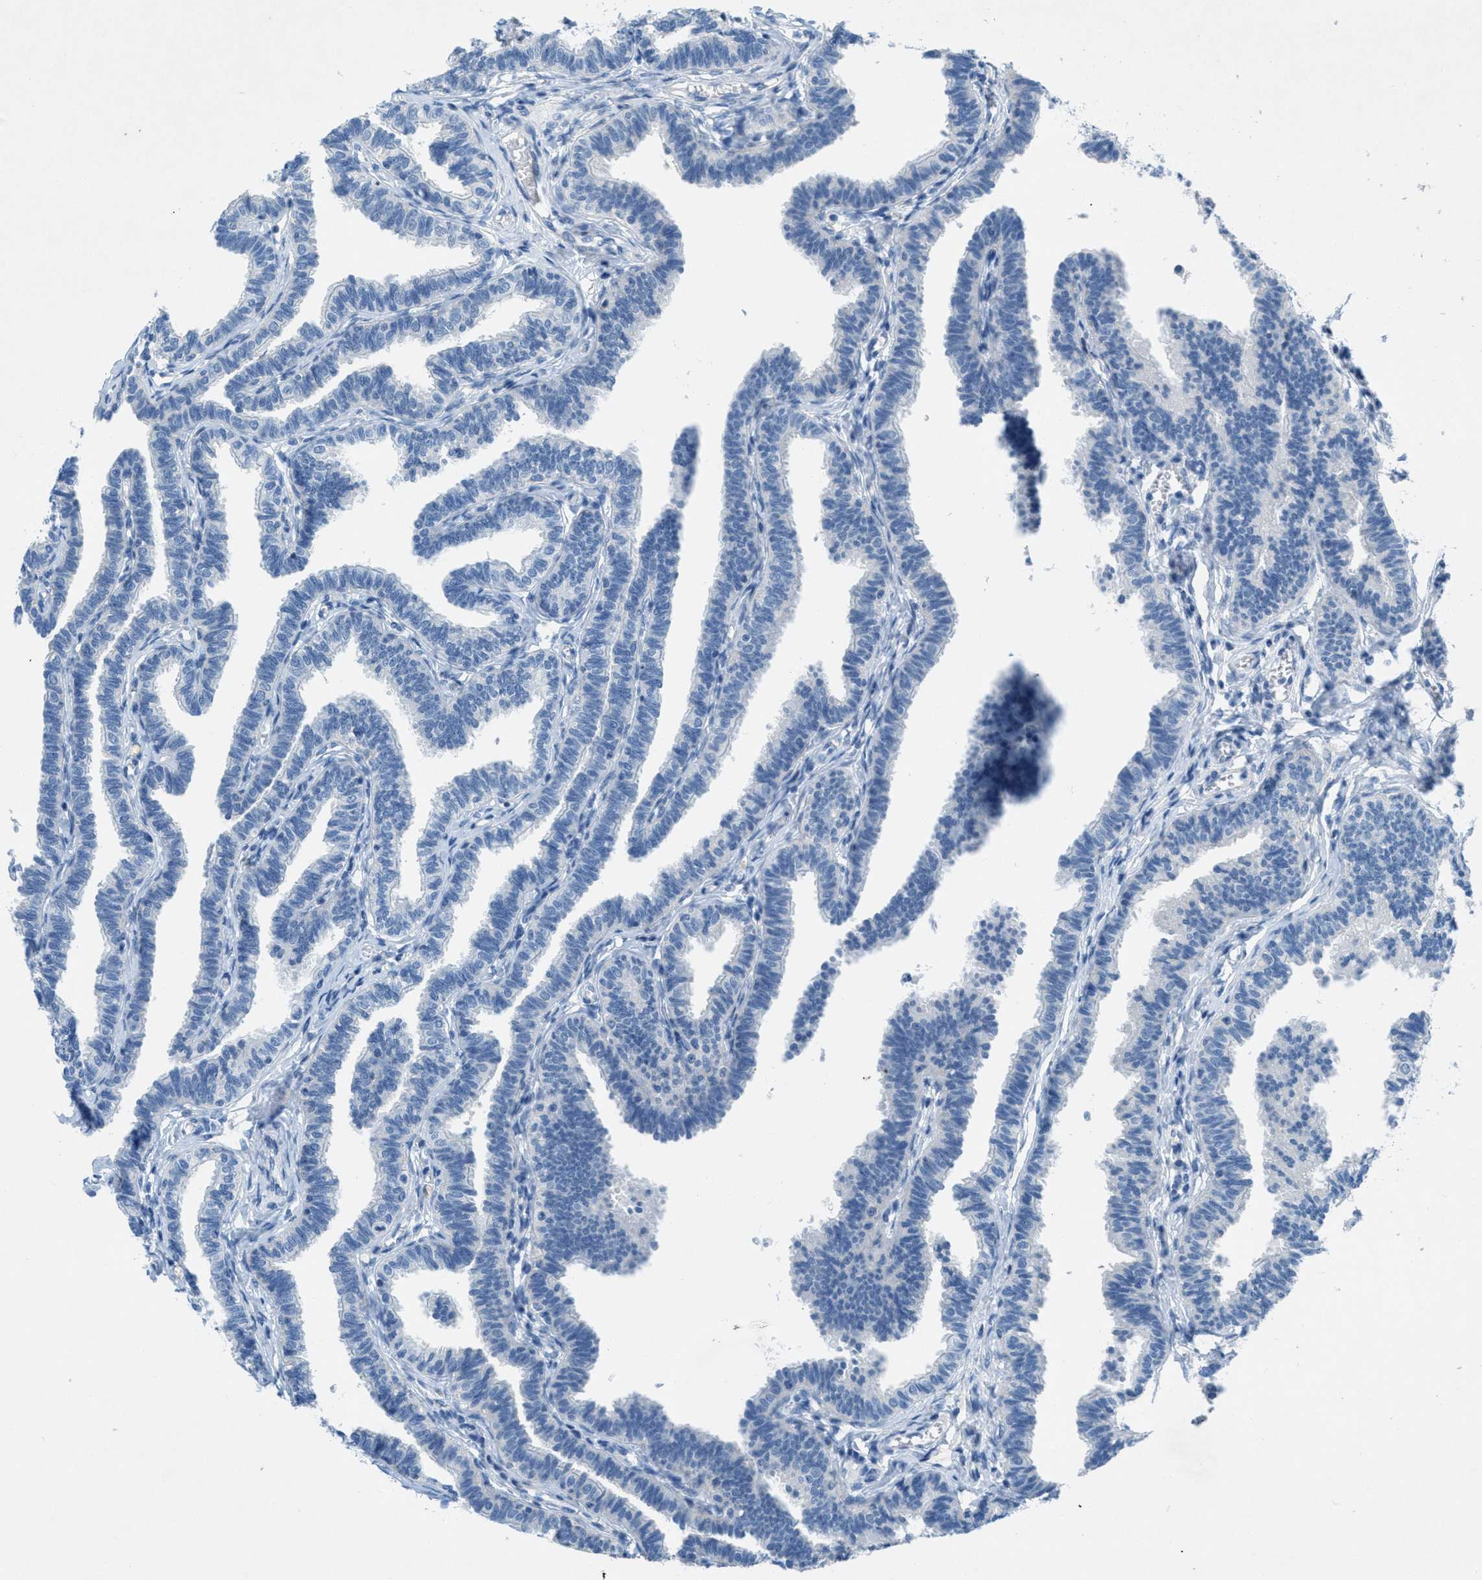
{"staining": {"intensity": "negative", "quantity": "none", "location": "none"}, "tissue": "fallopian tube", "cell_type": "Glandular cells", "image_type": "normal", "snomed": [{"axis": "morphology", "description": "Normal tissue, NOS"}, {"axis": "topography", "description": "Fallopian tube"}, {"axis": "topography", "description": "Ovary"}], "caption": "Immunohistochemistry (IHC) image of benign fallopian tube: fallopian tube stained with DAB reveals no significant protein staining in glandular cells. (DAB (3,3'-diaminobenzidine) immunohistochemistry (IHC), high magnification).", "gene": "GALNT17", "patient": {"sex": "female", "age": 23}}